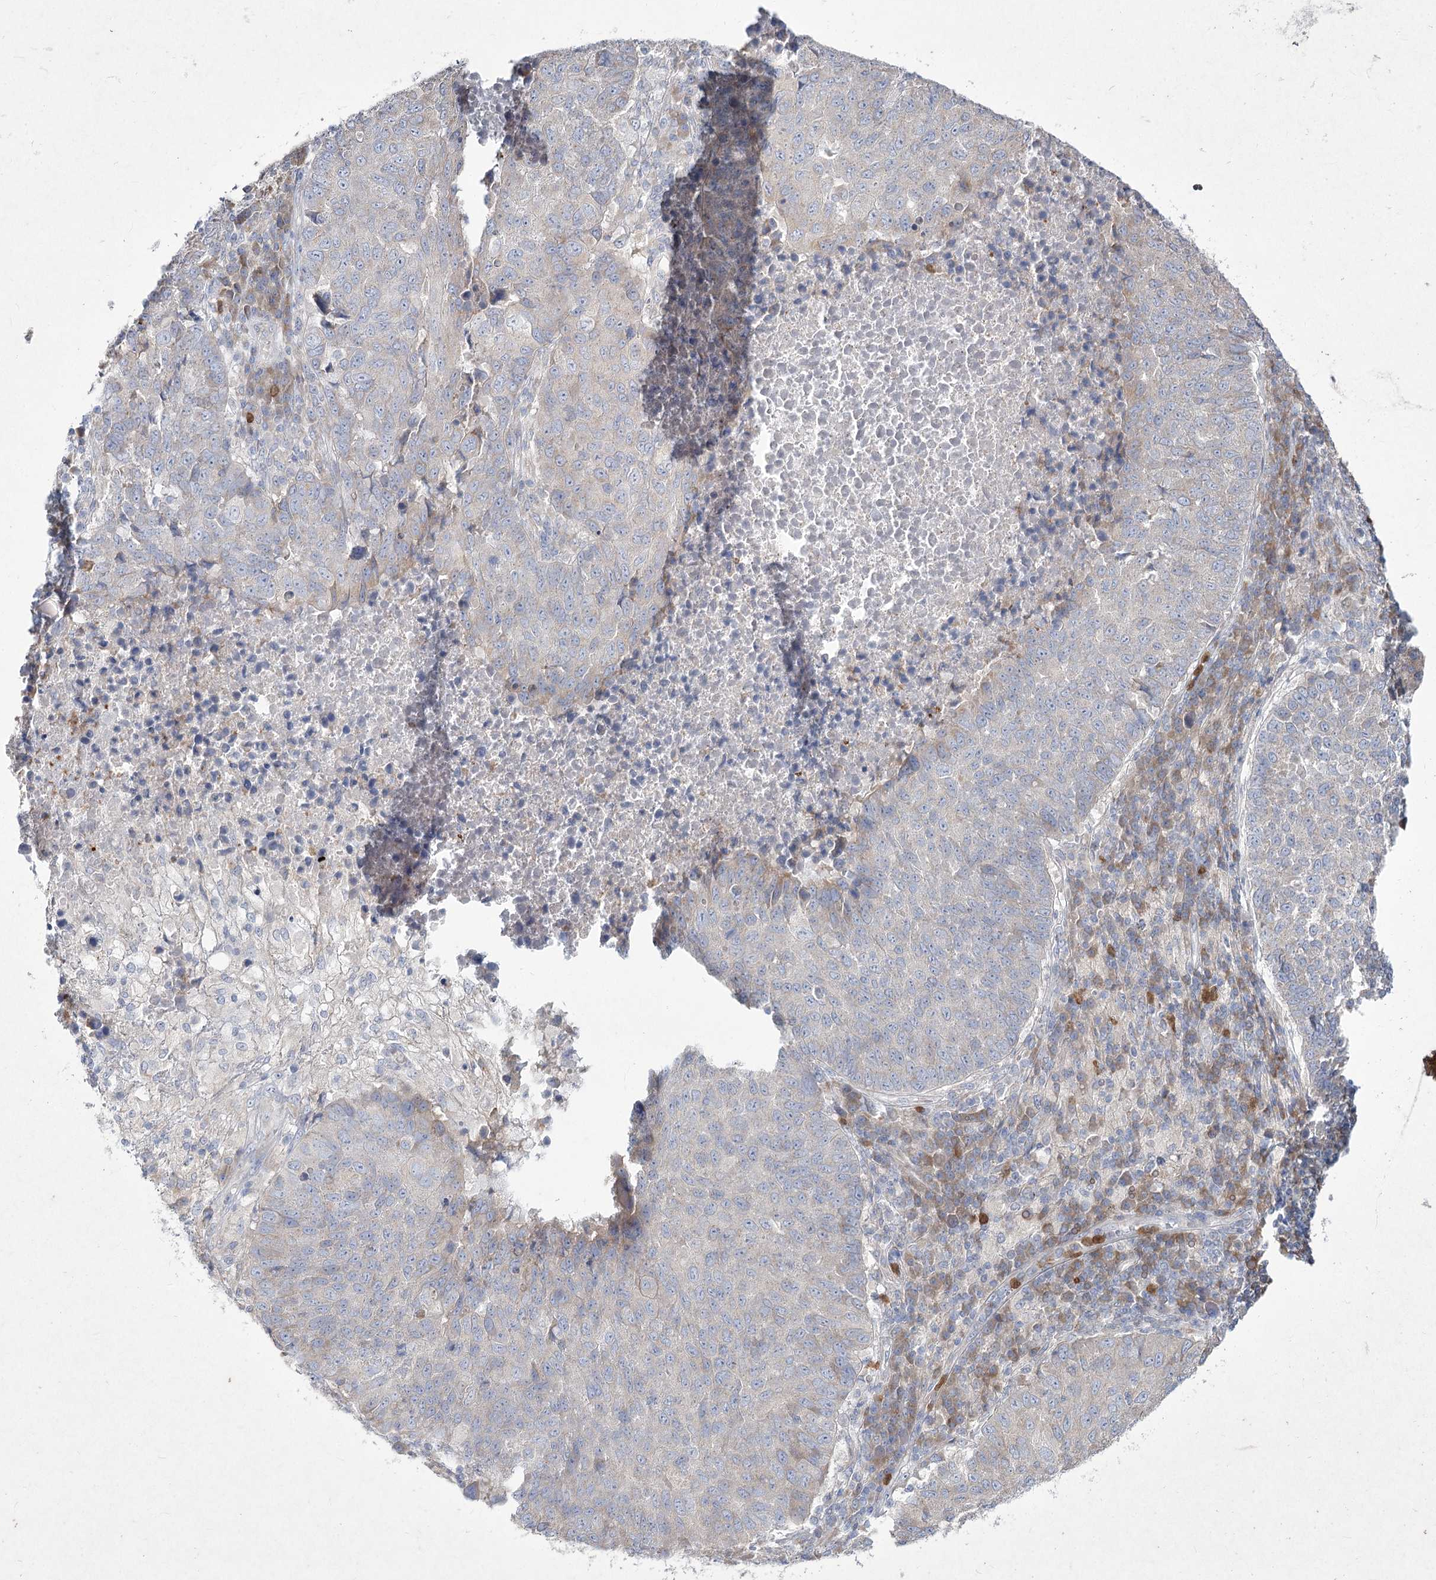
{"staining": {"intensity": "negative", "quantity": "none", "location": "none"}, "tissue": "lung cancer", "cell_type": "Tumor cells", "image_type": "cancer", "snomed": [{"axis": "morphology", "description": "Squamous cell carcinoma, NOS"}, {"axis": "topography", "description": "Lung"}], "caption": "Tumor cells are negative for protein expression in human lung cancer.", "gene": "NIPAL4", "patient": {"sex": "male", "age": 73}}